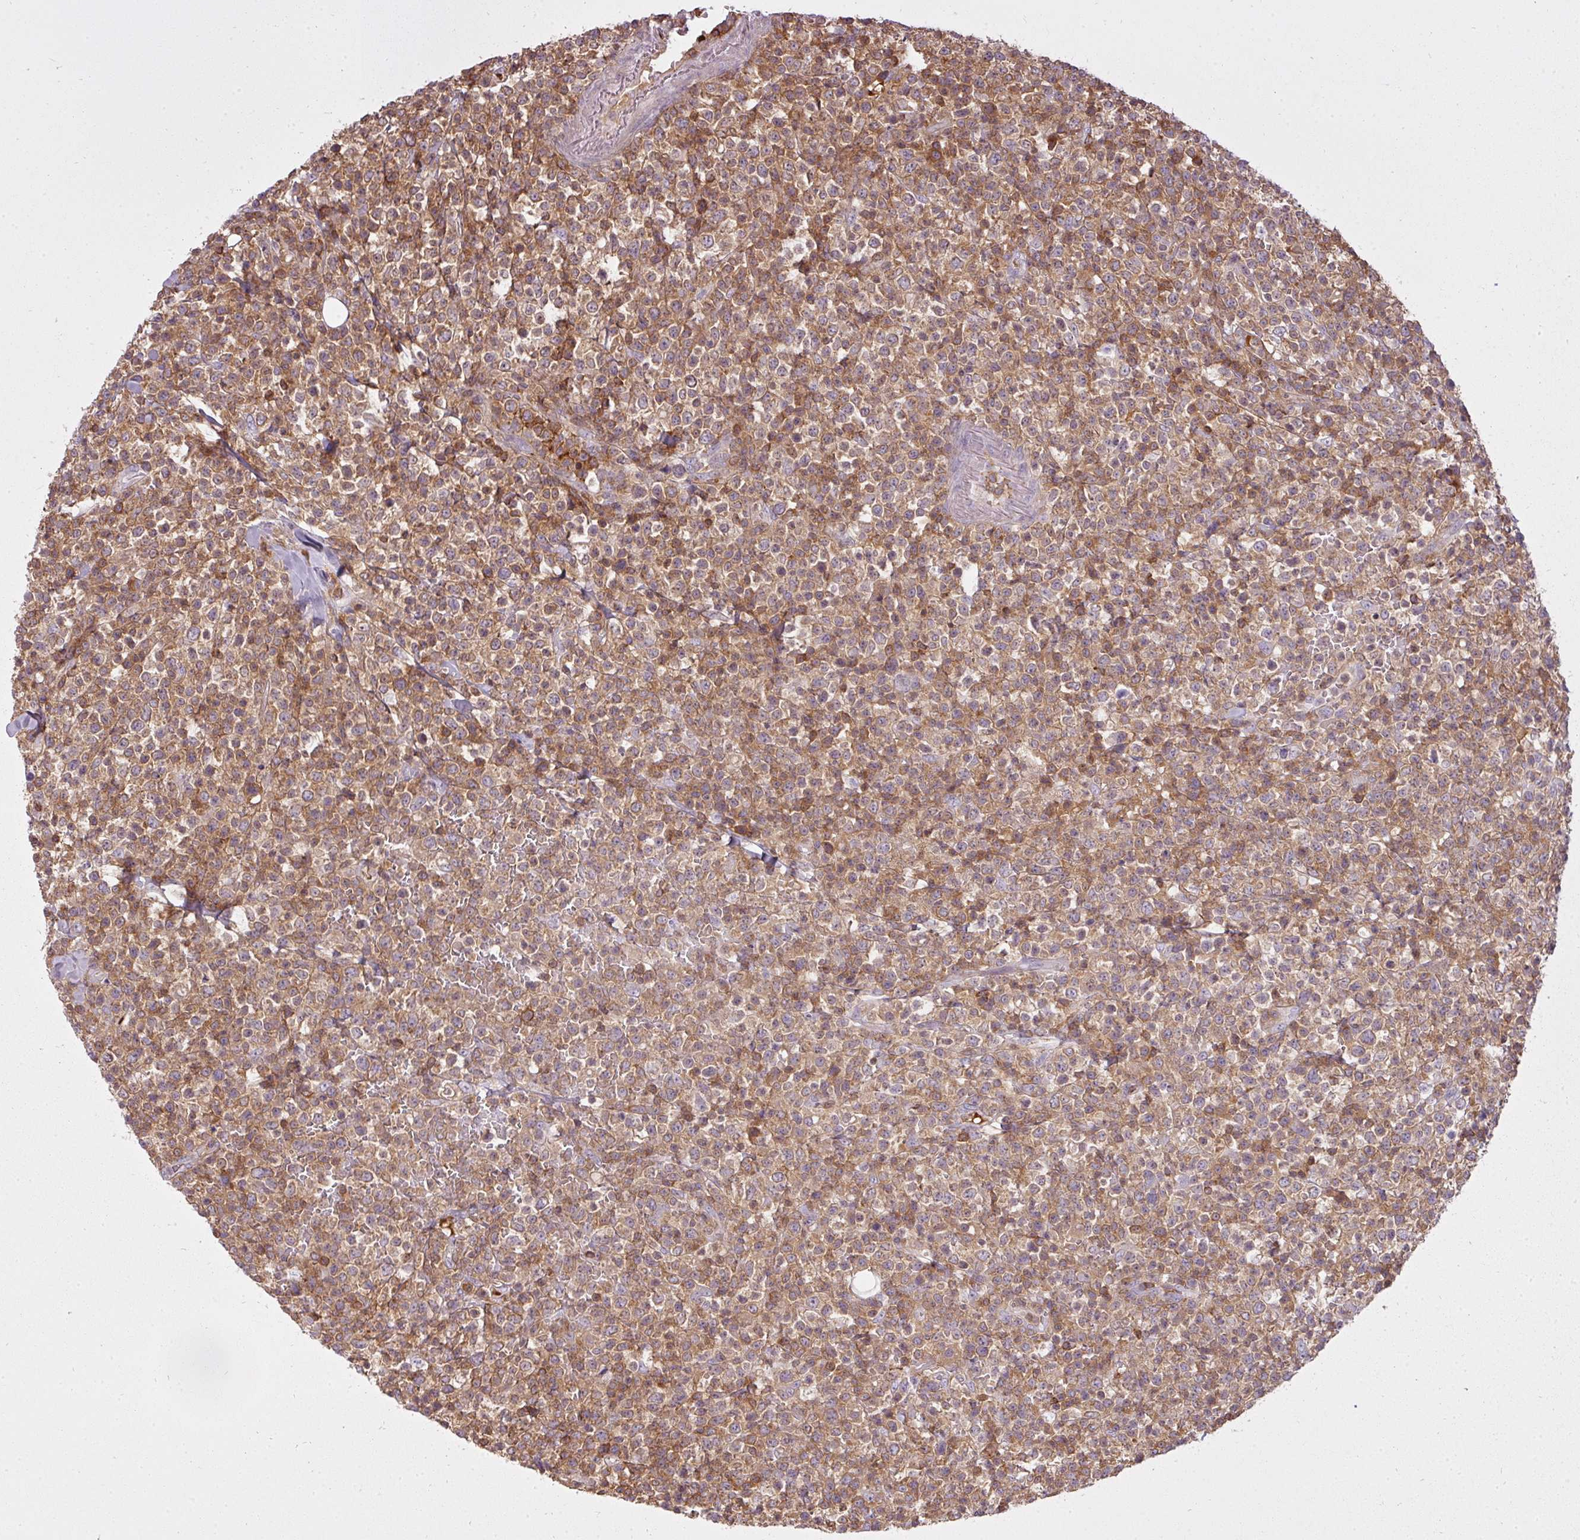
{"staining": {"intensity": "moderate", "quantity": ">75%", "location": "cytoplasmic/membranous"}, "tissue": "lymphoma", "cell_type": "Tumor cells", "image_type": "cancer", "snomed": [{"axis": "morphology", "description": "Malignant lymphoma, non-Hodgkin's type, High grade"}, {"axis": "topography", "description": "Colon"}], "caption": "IHC image of lymphoma stained for a protein (brown), which exhibits medium levels of moderate cytoplasmic/membranous staining in about >75% of tumor cells.", "gene": "STK4", "patient": {"sex": "female", "age": 53}}